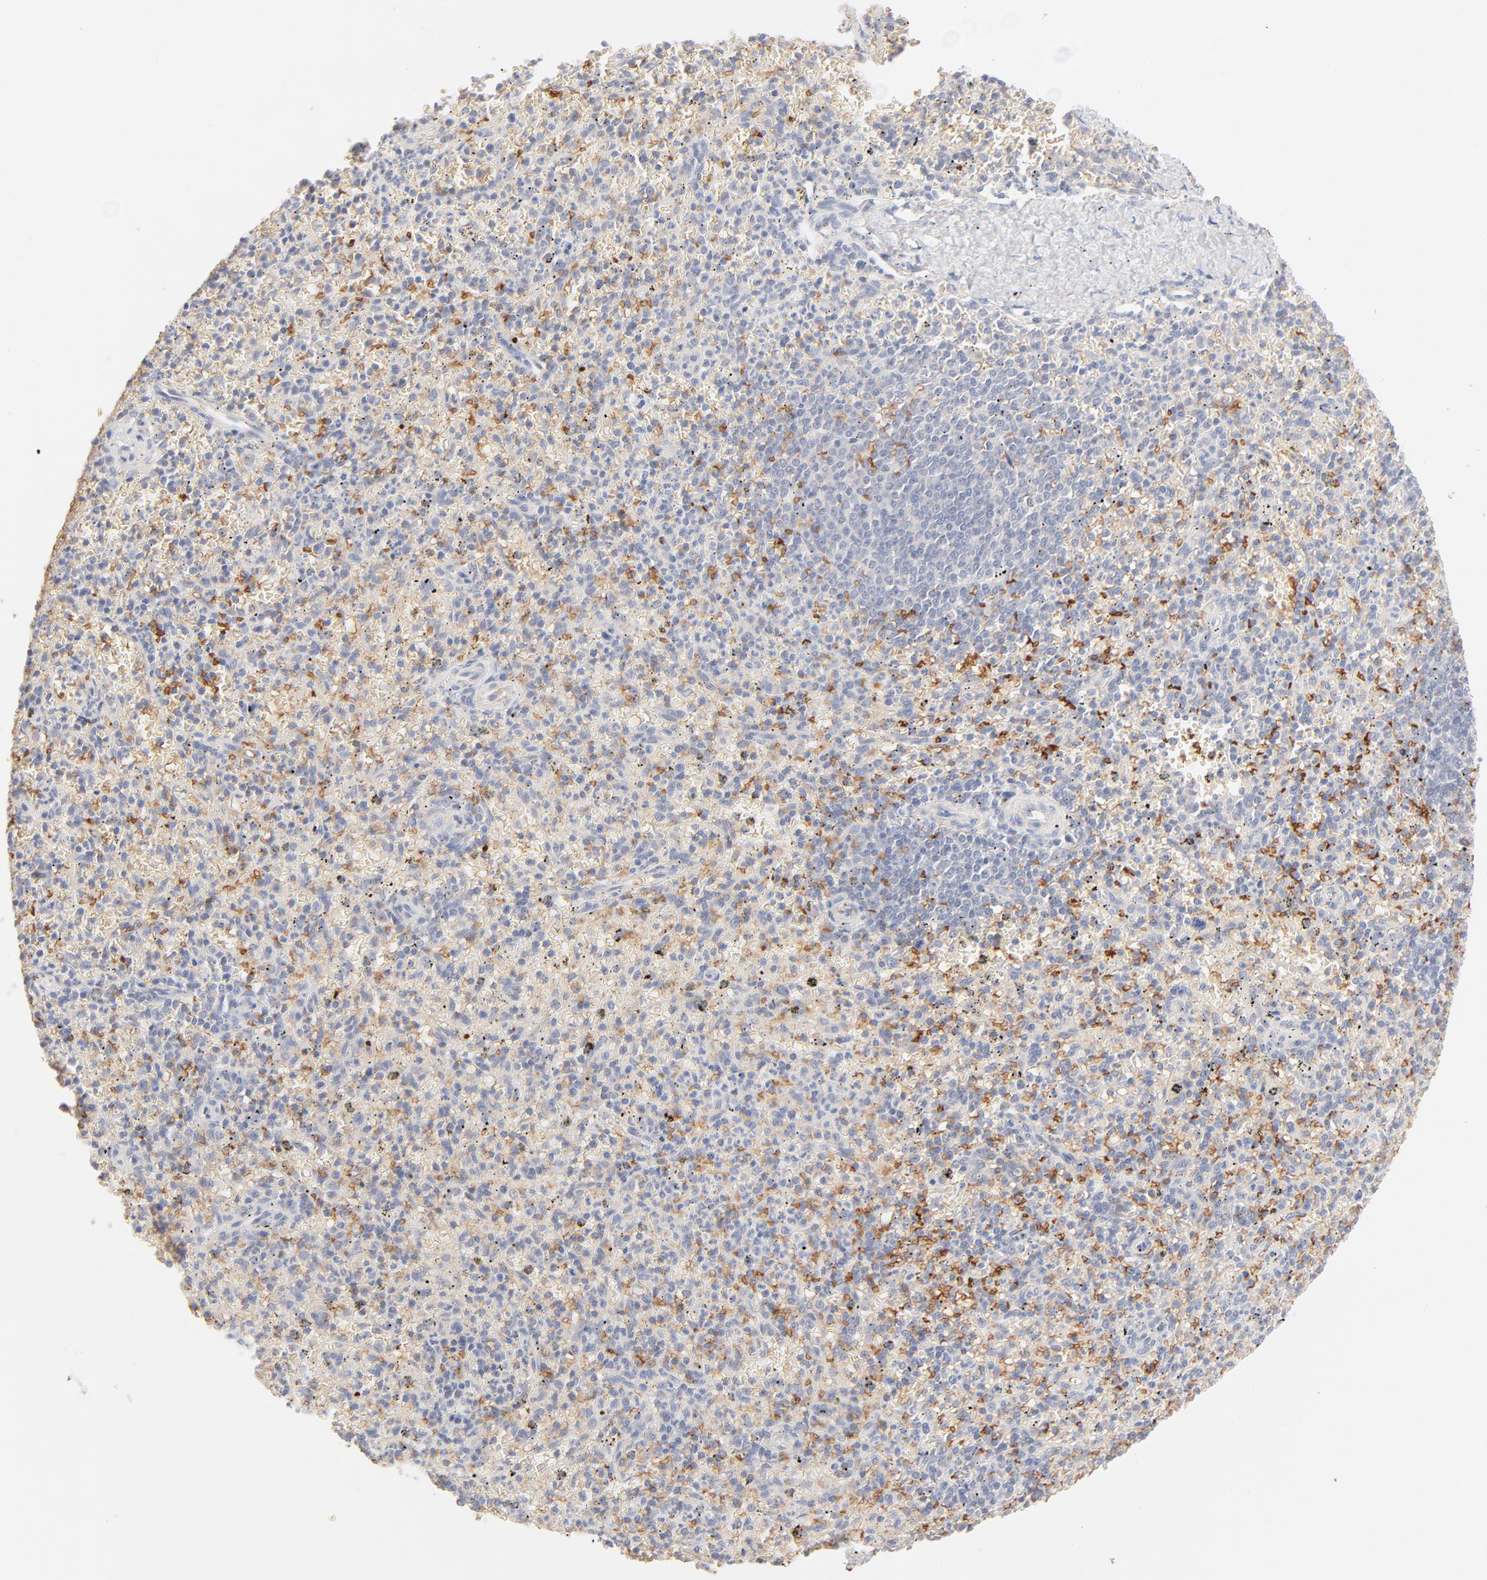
{"staining": {"intensity": "negative", "quantity": "none", "location": "none"}, "tissue": "spleen", "cell_type": "Cells in red pulp", "image_type": "normal", "snomed": [{"axis": "morphology", "description": "Normal tissue, NOS"}, {"axis": "topography", "description": "Spleen"}], "caption": "Immunohistochemistry (IHC) micrograph of unremarkable spleen: spleen stained with DAB shows no significant protein staining in cells in red pulp. (DAB (3,3'-diaminobenzidine) immunohistochemistry (IHC) with hematoxylin counter stain).", "gene": "SPTB", "patient": {"sex": "male", "age": 72}}